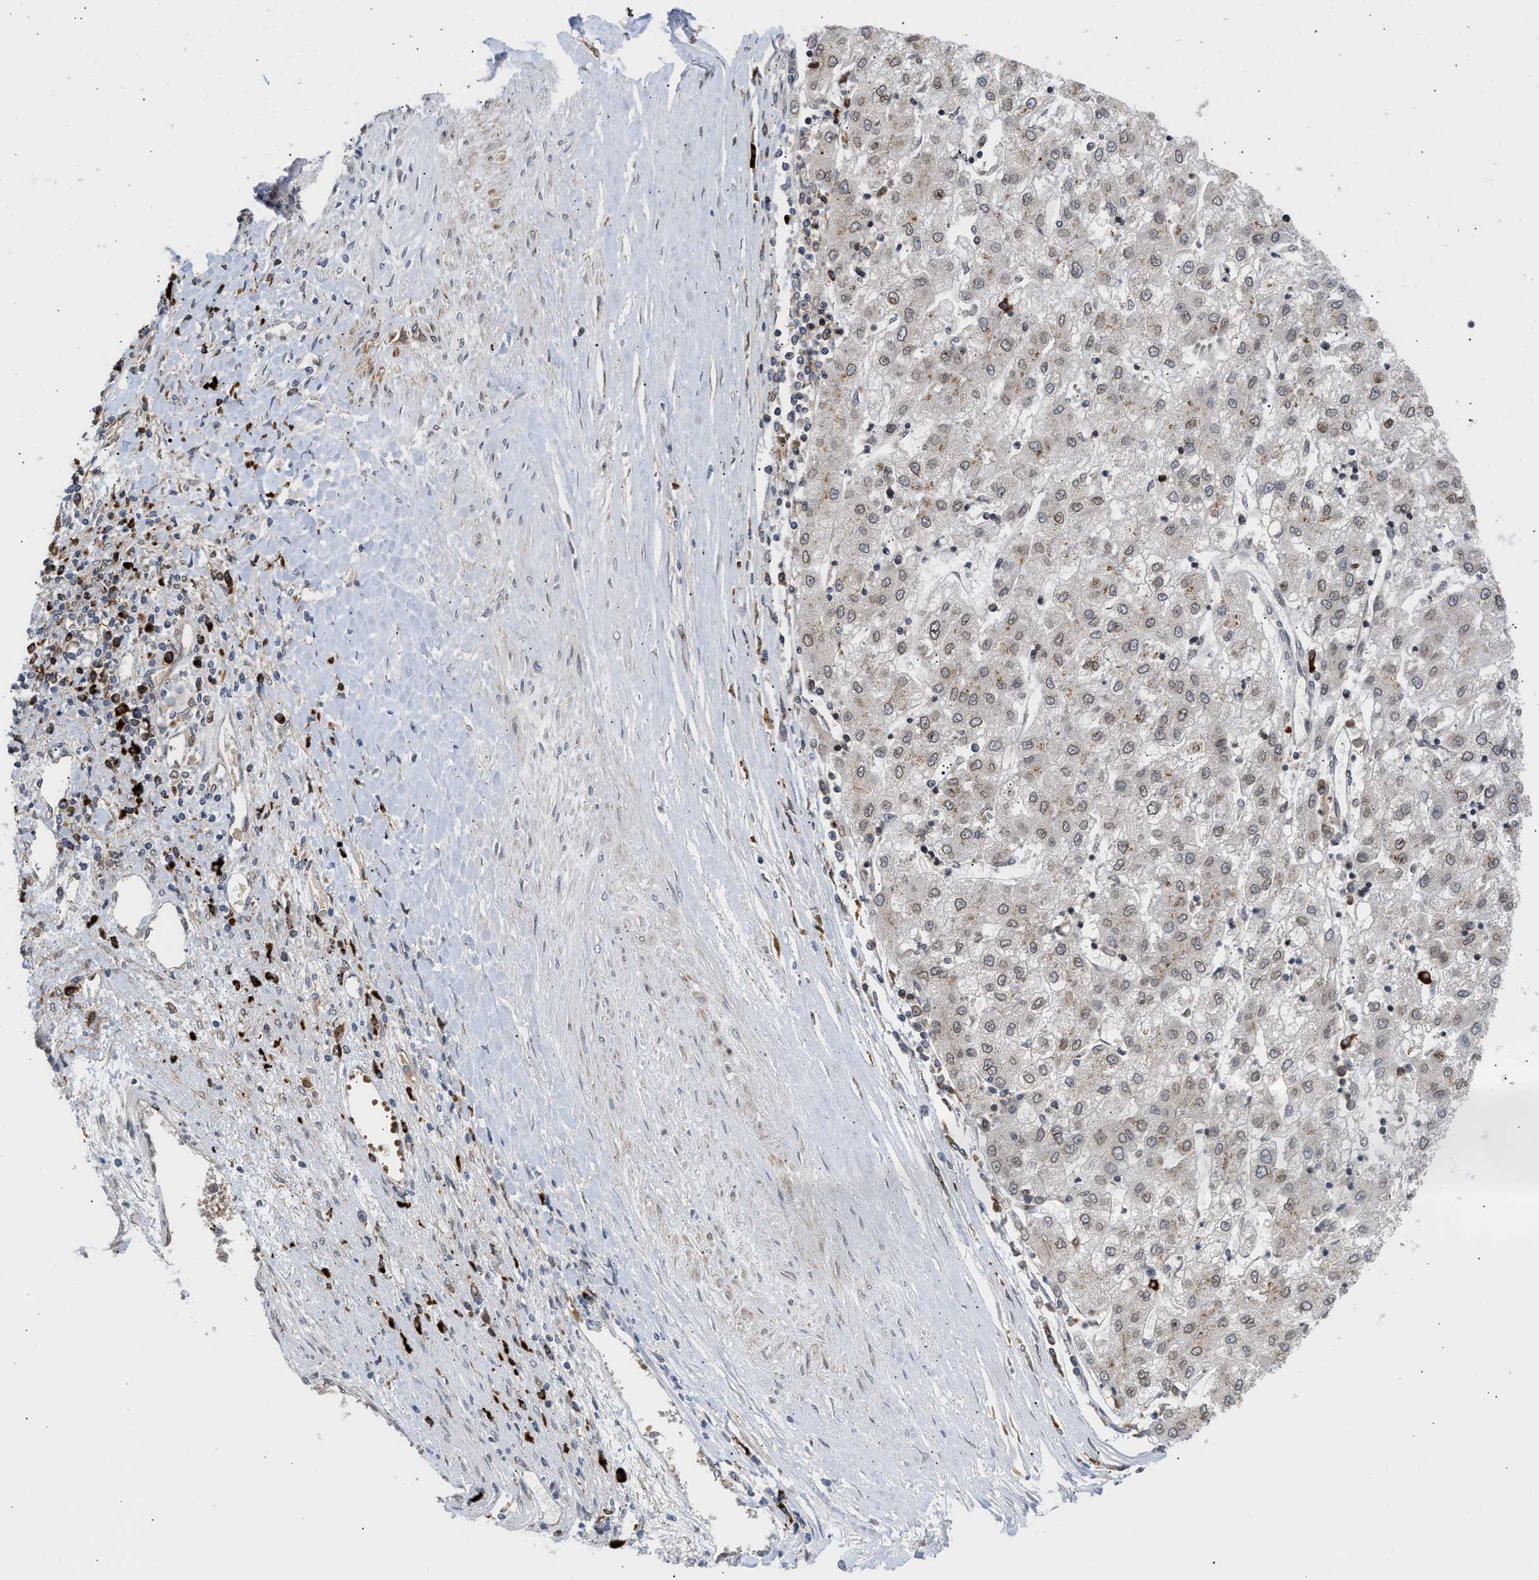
{"staining": {"intensity": "weak", "quantity": ">75%", "location": "nuclear"}, "tissue": "liver cancer", "cell_type": "Tumor cells", "image_type": "cancer", "snomed": [{"axis": "morphology", "description": "Carcinoma, Hepatocellular, NOS"}, {"axis": "topography", "description": "Liver"}], "caption": "Immunohistochemical staining of human liver cancer exhibits weak nuclear protein staining in about >75% of tumor cells.", "gene": "NUP62", "patient": {"sex": "male", "age": 72}}